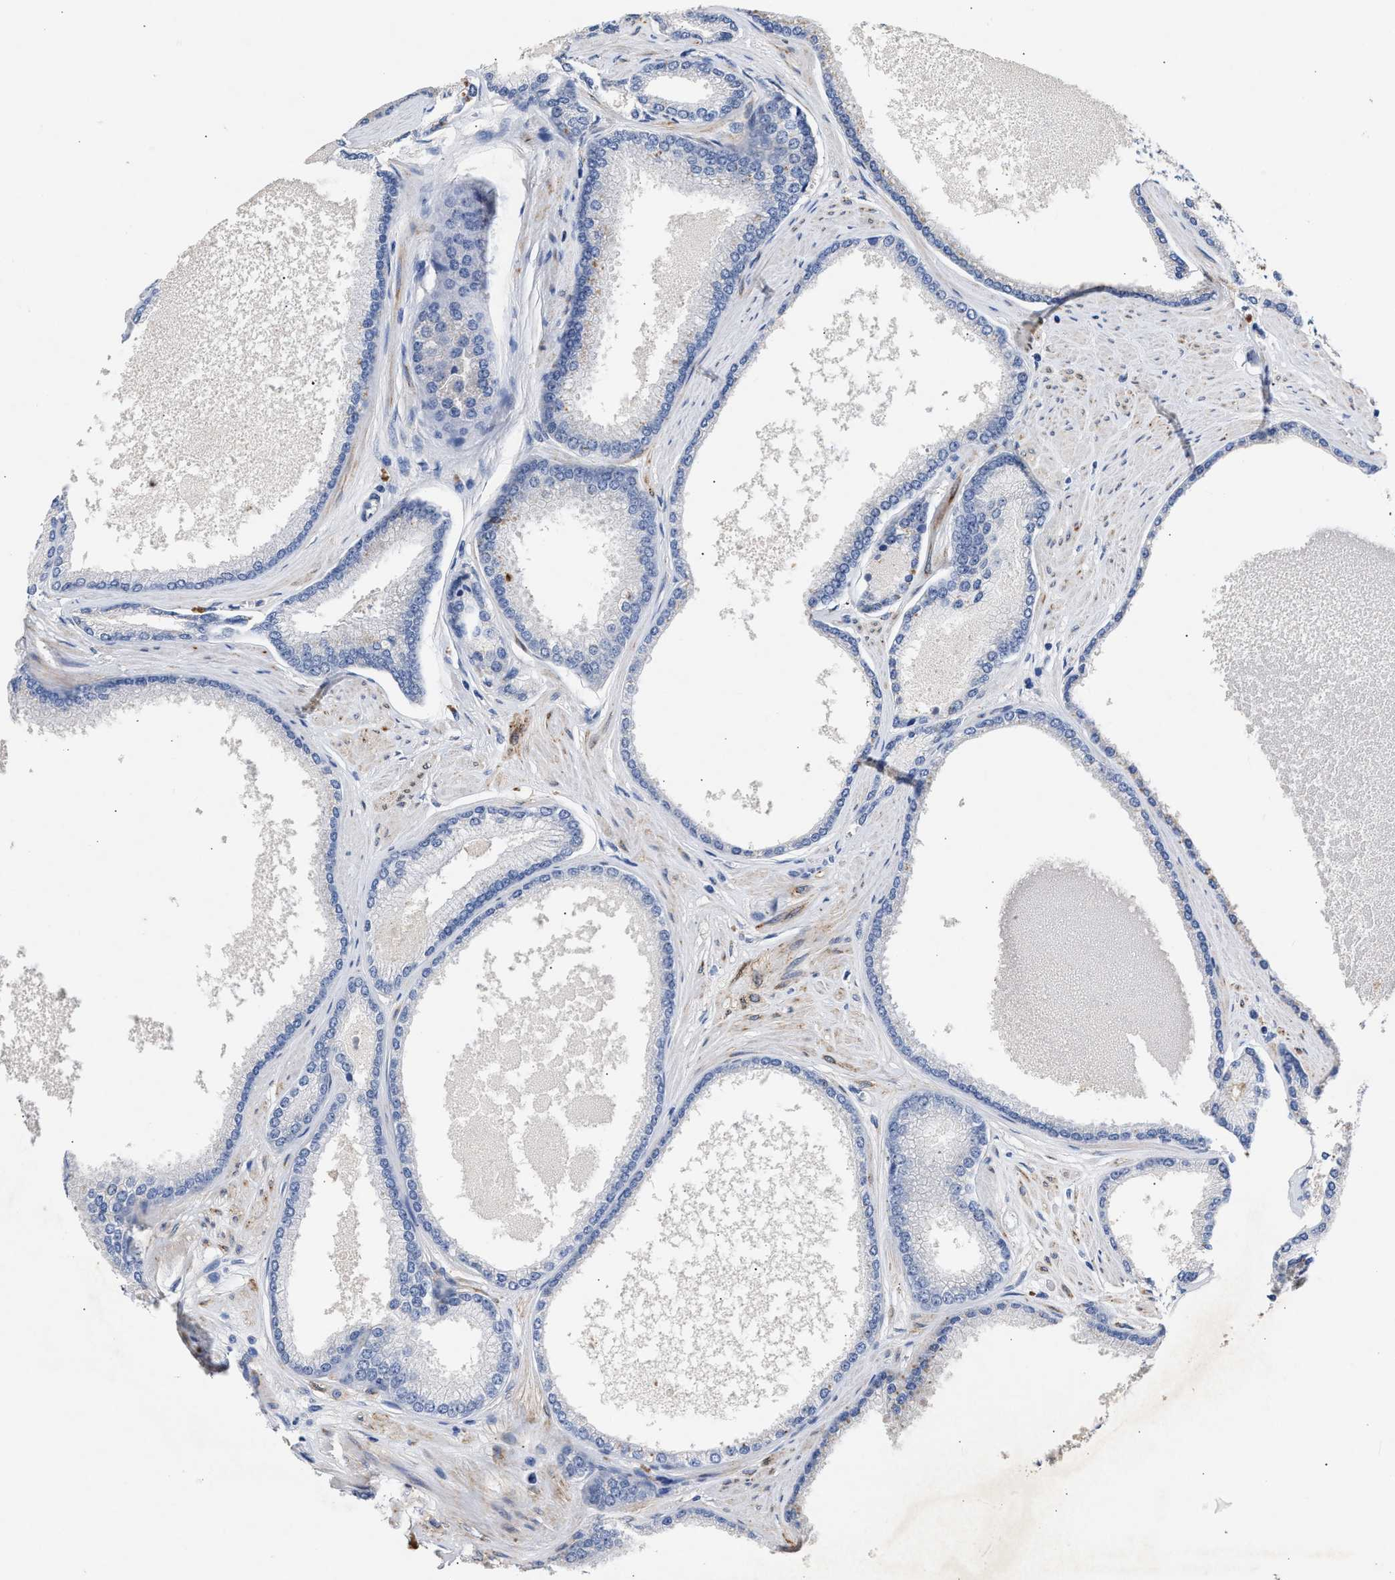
{"staining": {"intensity": "negative", "quantity": "none", "location": "none"}, "tissue": "prostate cancer", "cell_type": "Tumor cells", "image_type": "cancer", "snomed": [{"axis": "morphology", "description": "Adenocarcinoma, High grade"}, {"axis": "topography", "description": "Prostate"}], "caption": "The image exhibits no staining of tumor cells in prostate cancer (high-grade adenocarcinoma).", "gene": "SELENOM", "patient": {"sex": "male", "age": 61}}